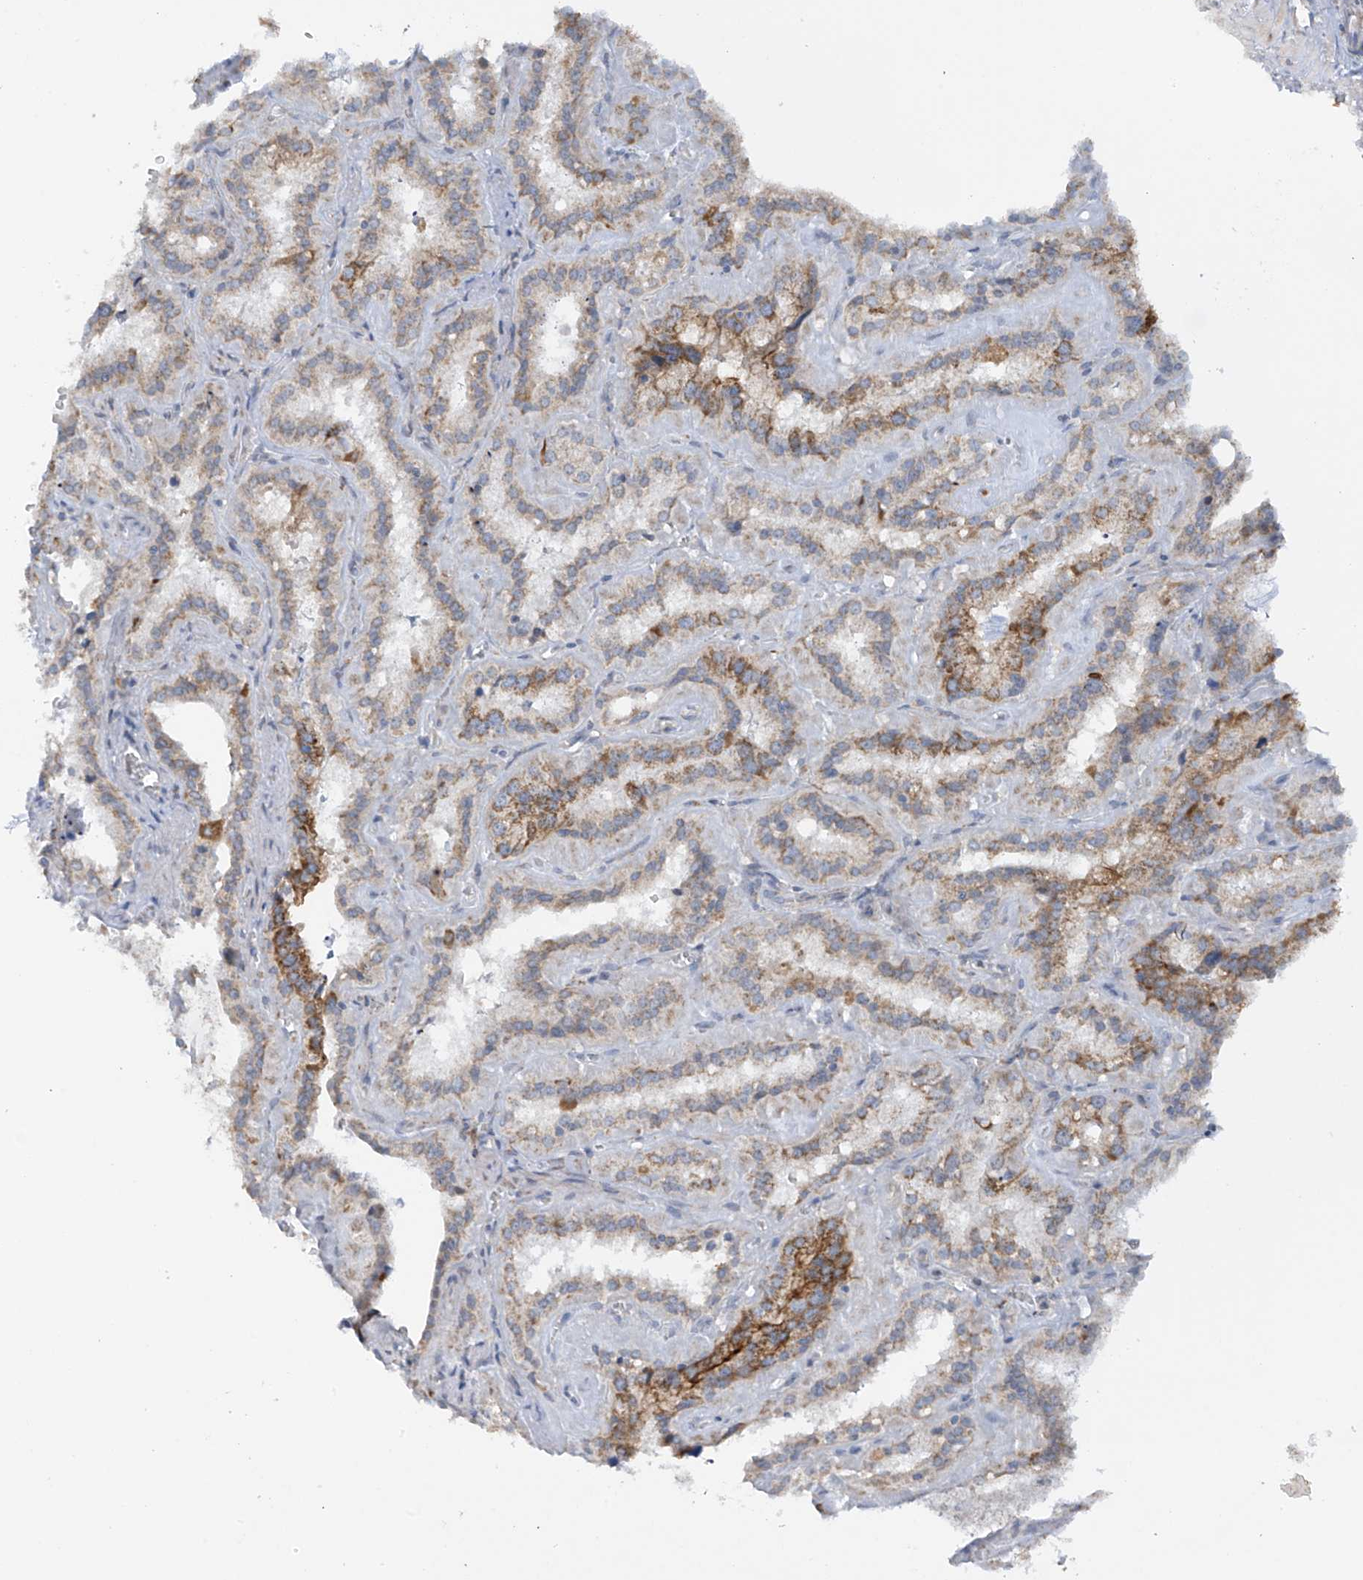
{"staining": {"intensity": "moderate", "quantity": "25%-75%", "location": "cytoplasmic/membranous"}, "tissue": "seminal vesicle", "cell_type": "Glandular cells", "image_type": "normal", "snomed": [{"axis": "morphology", "description": "Normal tissue, NOS"}, {"axis": "topography", "description": "Prostate"}, {"axis": "topography", "description": "Seminal veicle"}], "caption": "The micrograph shows staining of unremarkable seminal vesicle, revealing moderate cytoplasmic/membranous protein expression (brown color) within glandular cells. Immunohistochemistry stains the protein in brown and the nuclei are stained blue.", "gene": "METTL18", "patient": {"sex": "male", "age": 59}}